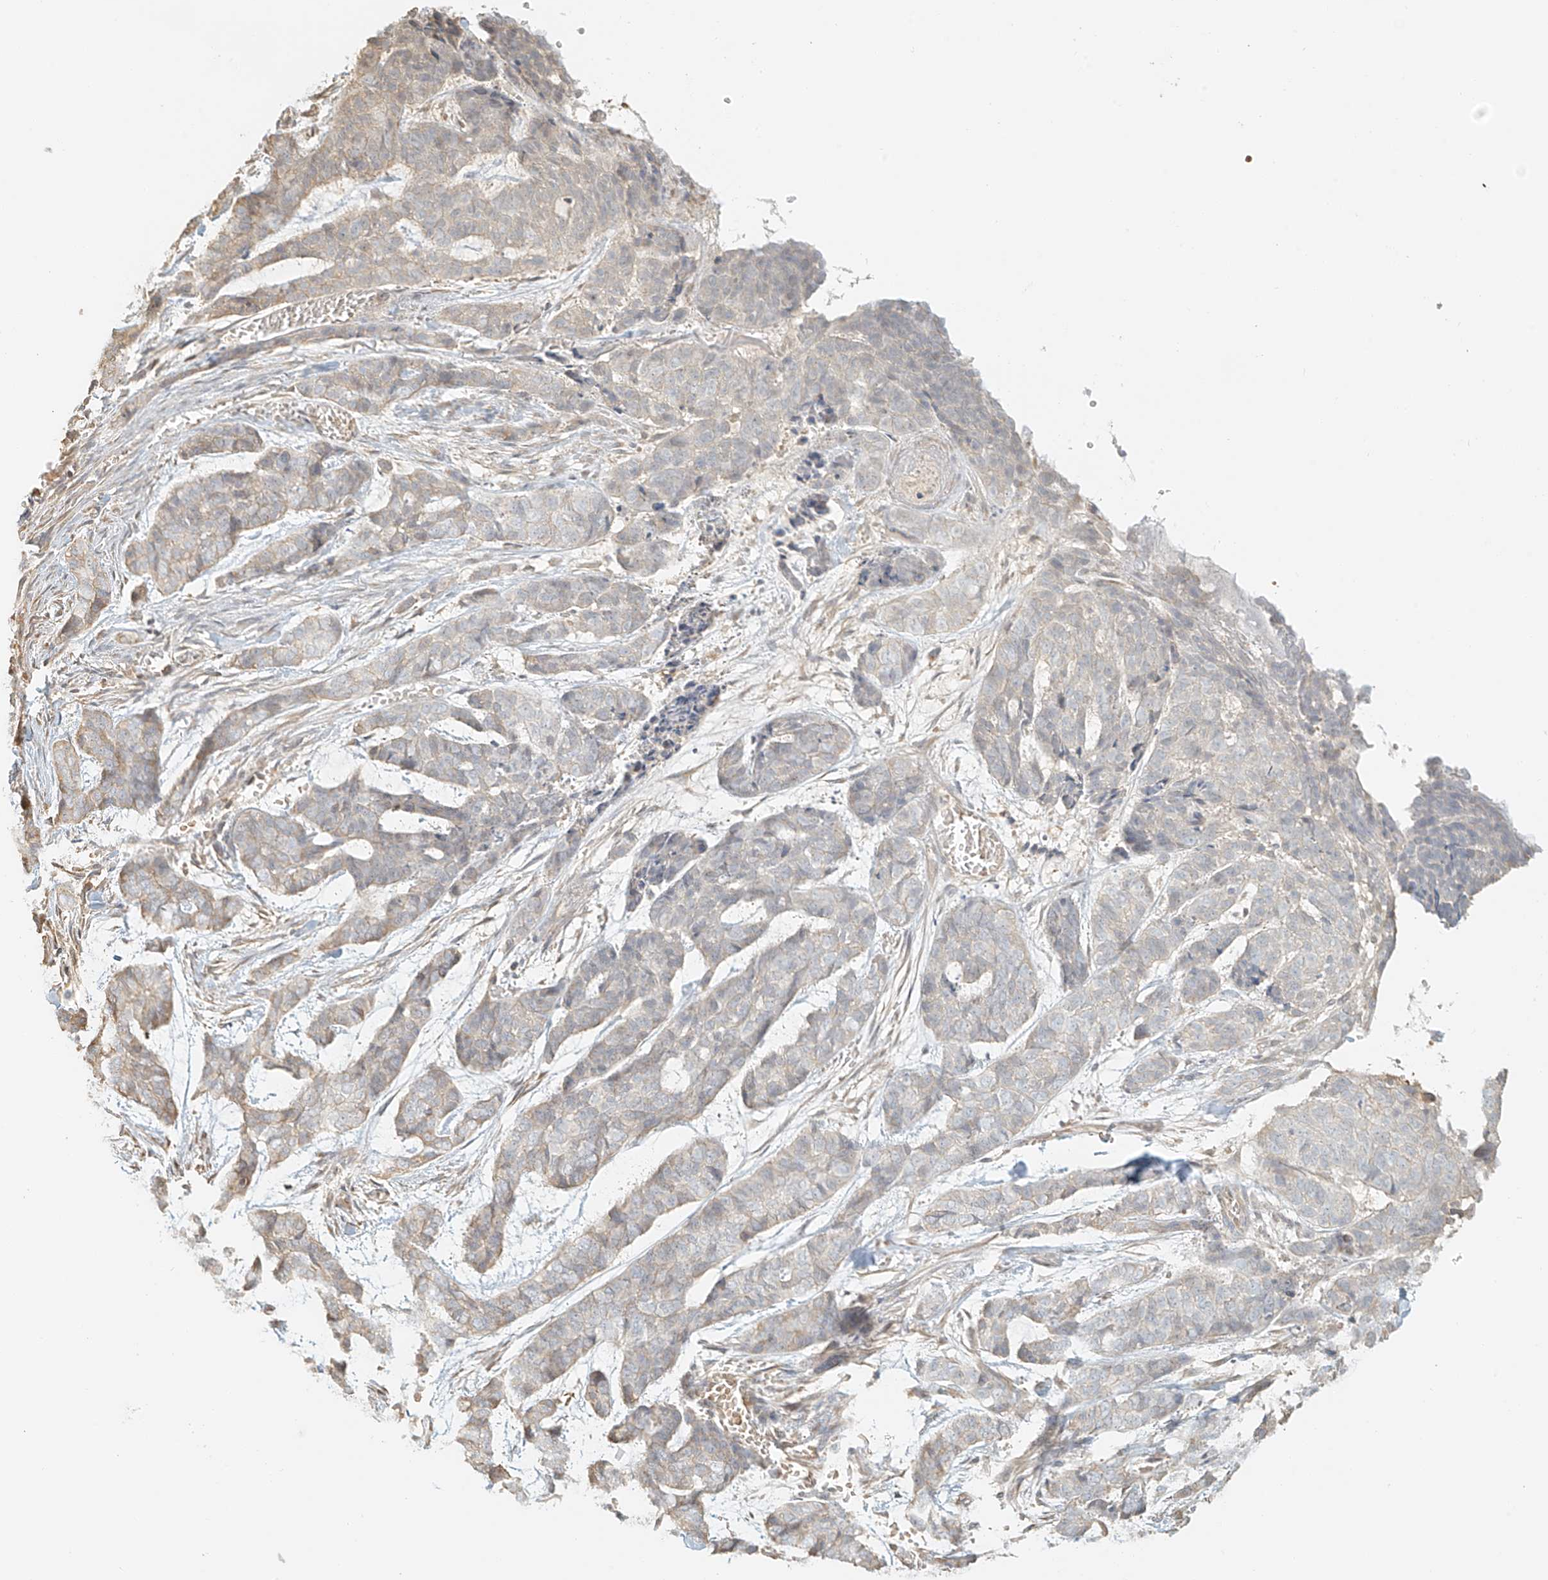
{"staining": {"intensity": "negative", "quantity": "none", "location": "none"}, "tissue": "skin cancer", "cell_type": "Tumor cells", "image_type": "cancer", "snomed": [{"axis": "morphology", "description": "Basal cell carcinoma"}, {"axis": "topography", "description": "Skin"}], "caption": "There is no significant expression in tumor cells of skin cancer (basal cell carcinoma).", "gene": "UPK1B", "patient": {"sex": "female", "age": 64}}